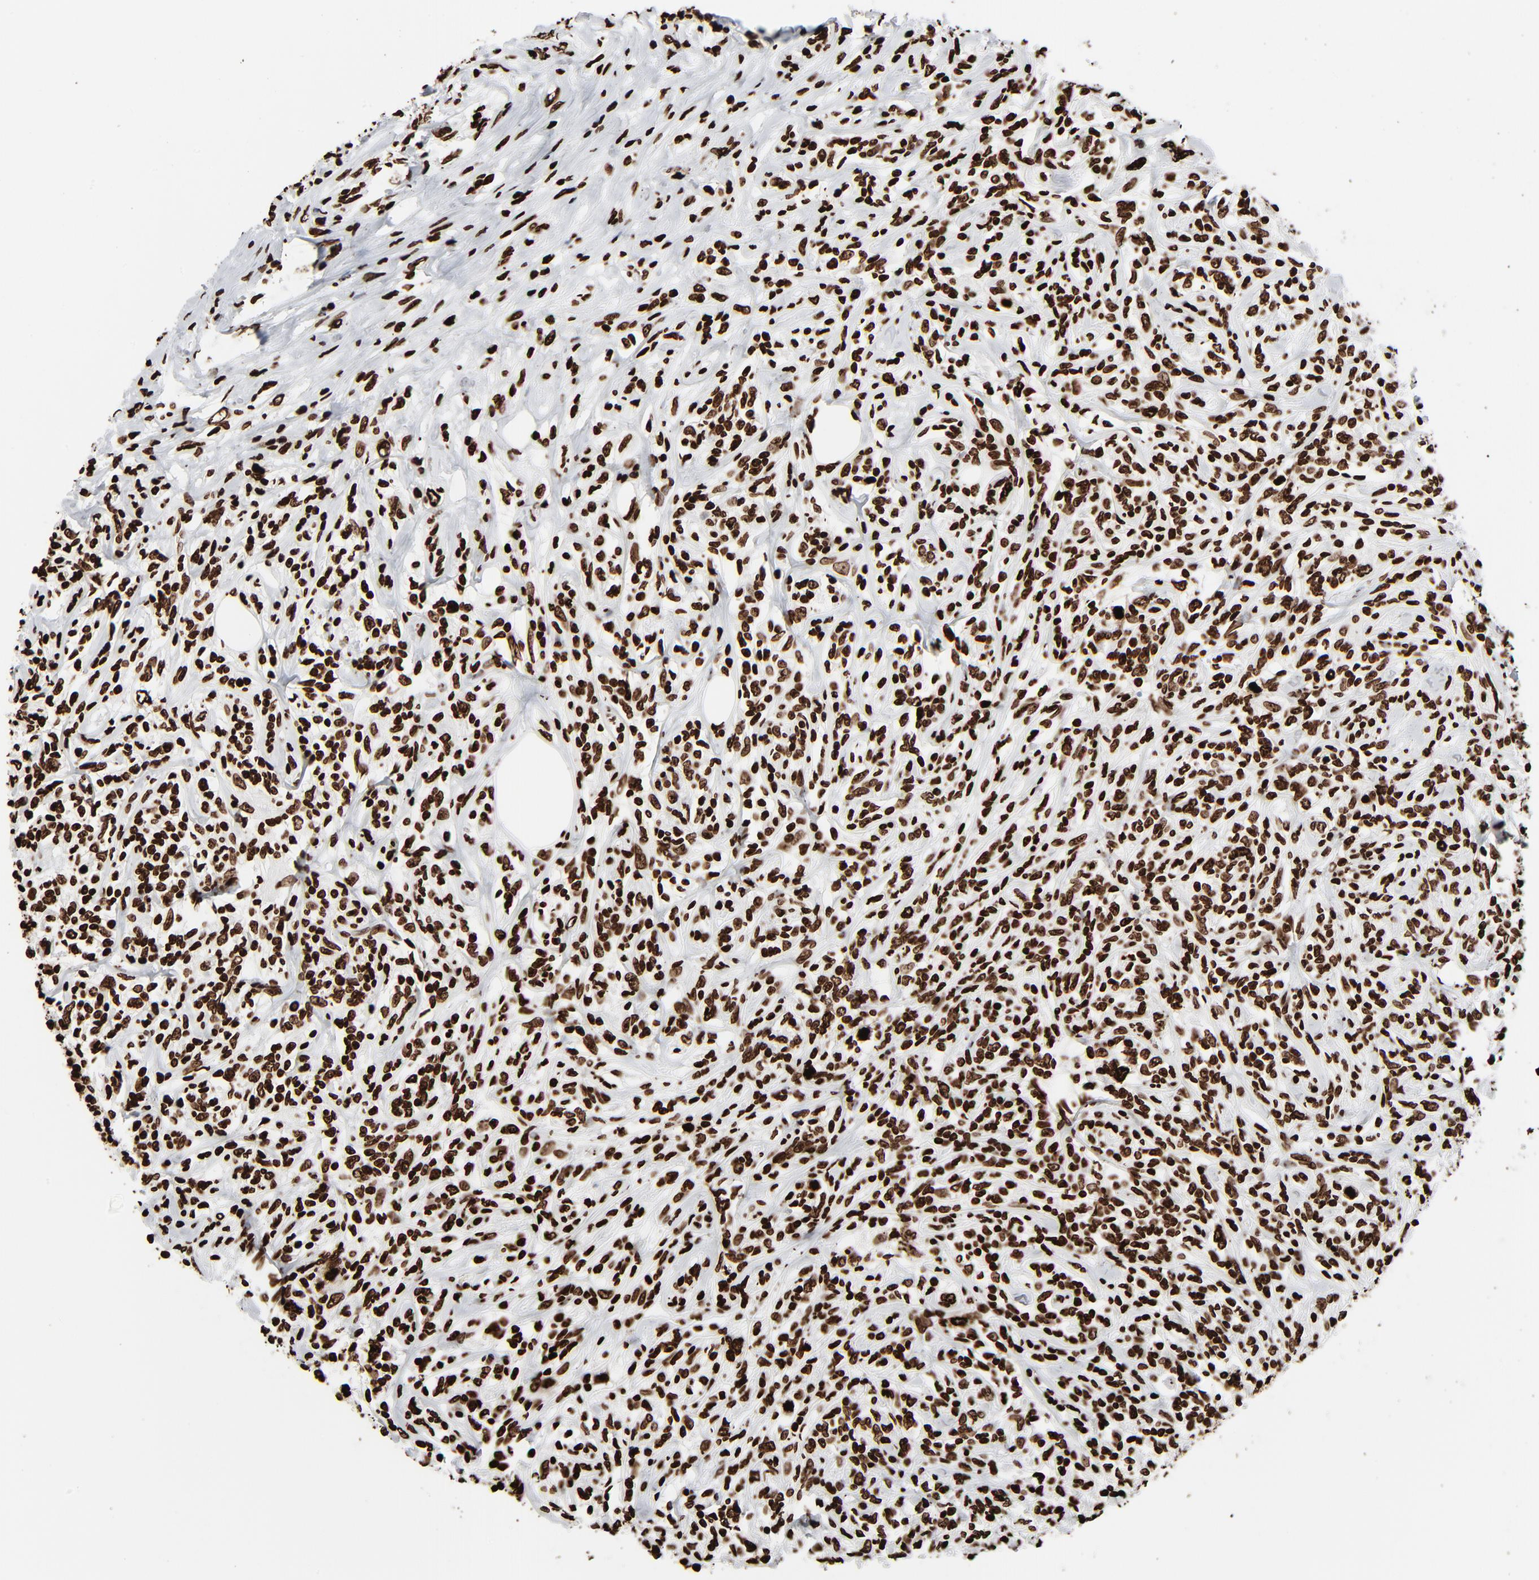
{"staining": {"intensity": "strong", "quantity": ">75%", "location": "nuclear"}, "tissue": "lymphoma", "cell_type": "Tumor cells", "image_type": "cancer", "snomed": [{"axis": "morphology", "description": "Malignant lymphoma, non-Hodgkin's type, High grade"}, {"axis": "topography", "description": "Lymph node"}], "caption": "Immunohistochemical staining of lymphoma shows high levels of strong nuclear expression in approximately >75% of tumor cells. The staining was performed using DAB to visualize the protein expression in brown, while the nuclei were stained in blue with hematoxylin (Magnification: 20x).", "gene": "H3-4", "patient": {"sex": "female", "age": 84}}